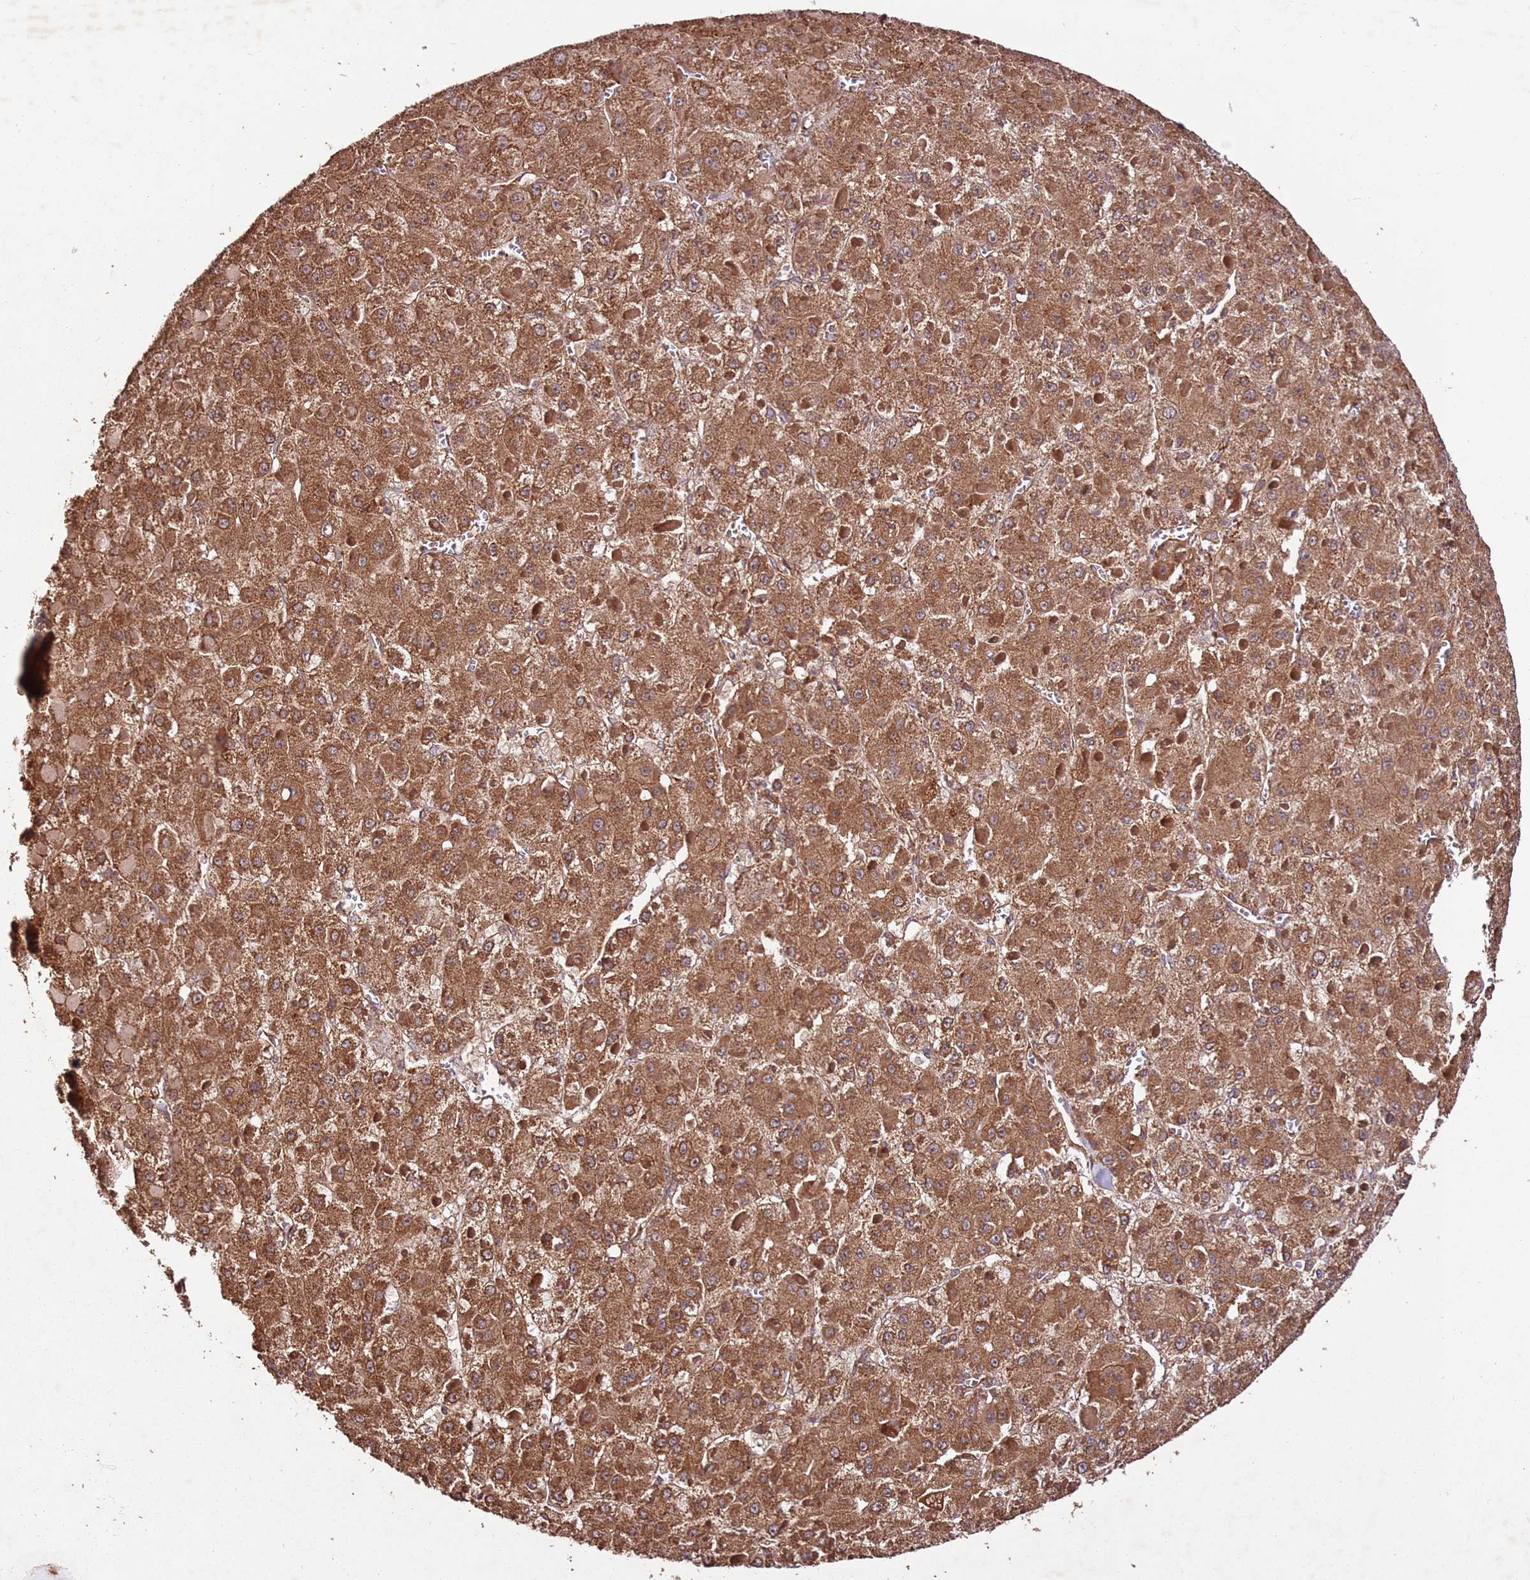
{"staining": {"intensity": "strong", "quantity": ">75%", "location": "cytoplasmic/membranous"}, "tissue": "liver cancer", "cell_type": "Tumor cells", "image_type": "cancer", "snomed": [{"axis": "morphology", "description": "Carcinoma, Hepatocellular, NOS"}, {"axis": "topography", "description": "Liver"}], "caption": "This is an image of immunohistochemistry staining of liver cancer (hepatocellular carcinoma), which shows strong expression in the cytoplasmic/membranous of tumor cells.", "gene": "FAM186A", "patient": {"sex": "female", "age": 73}}